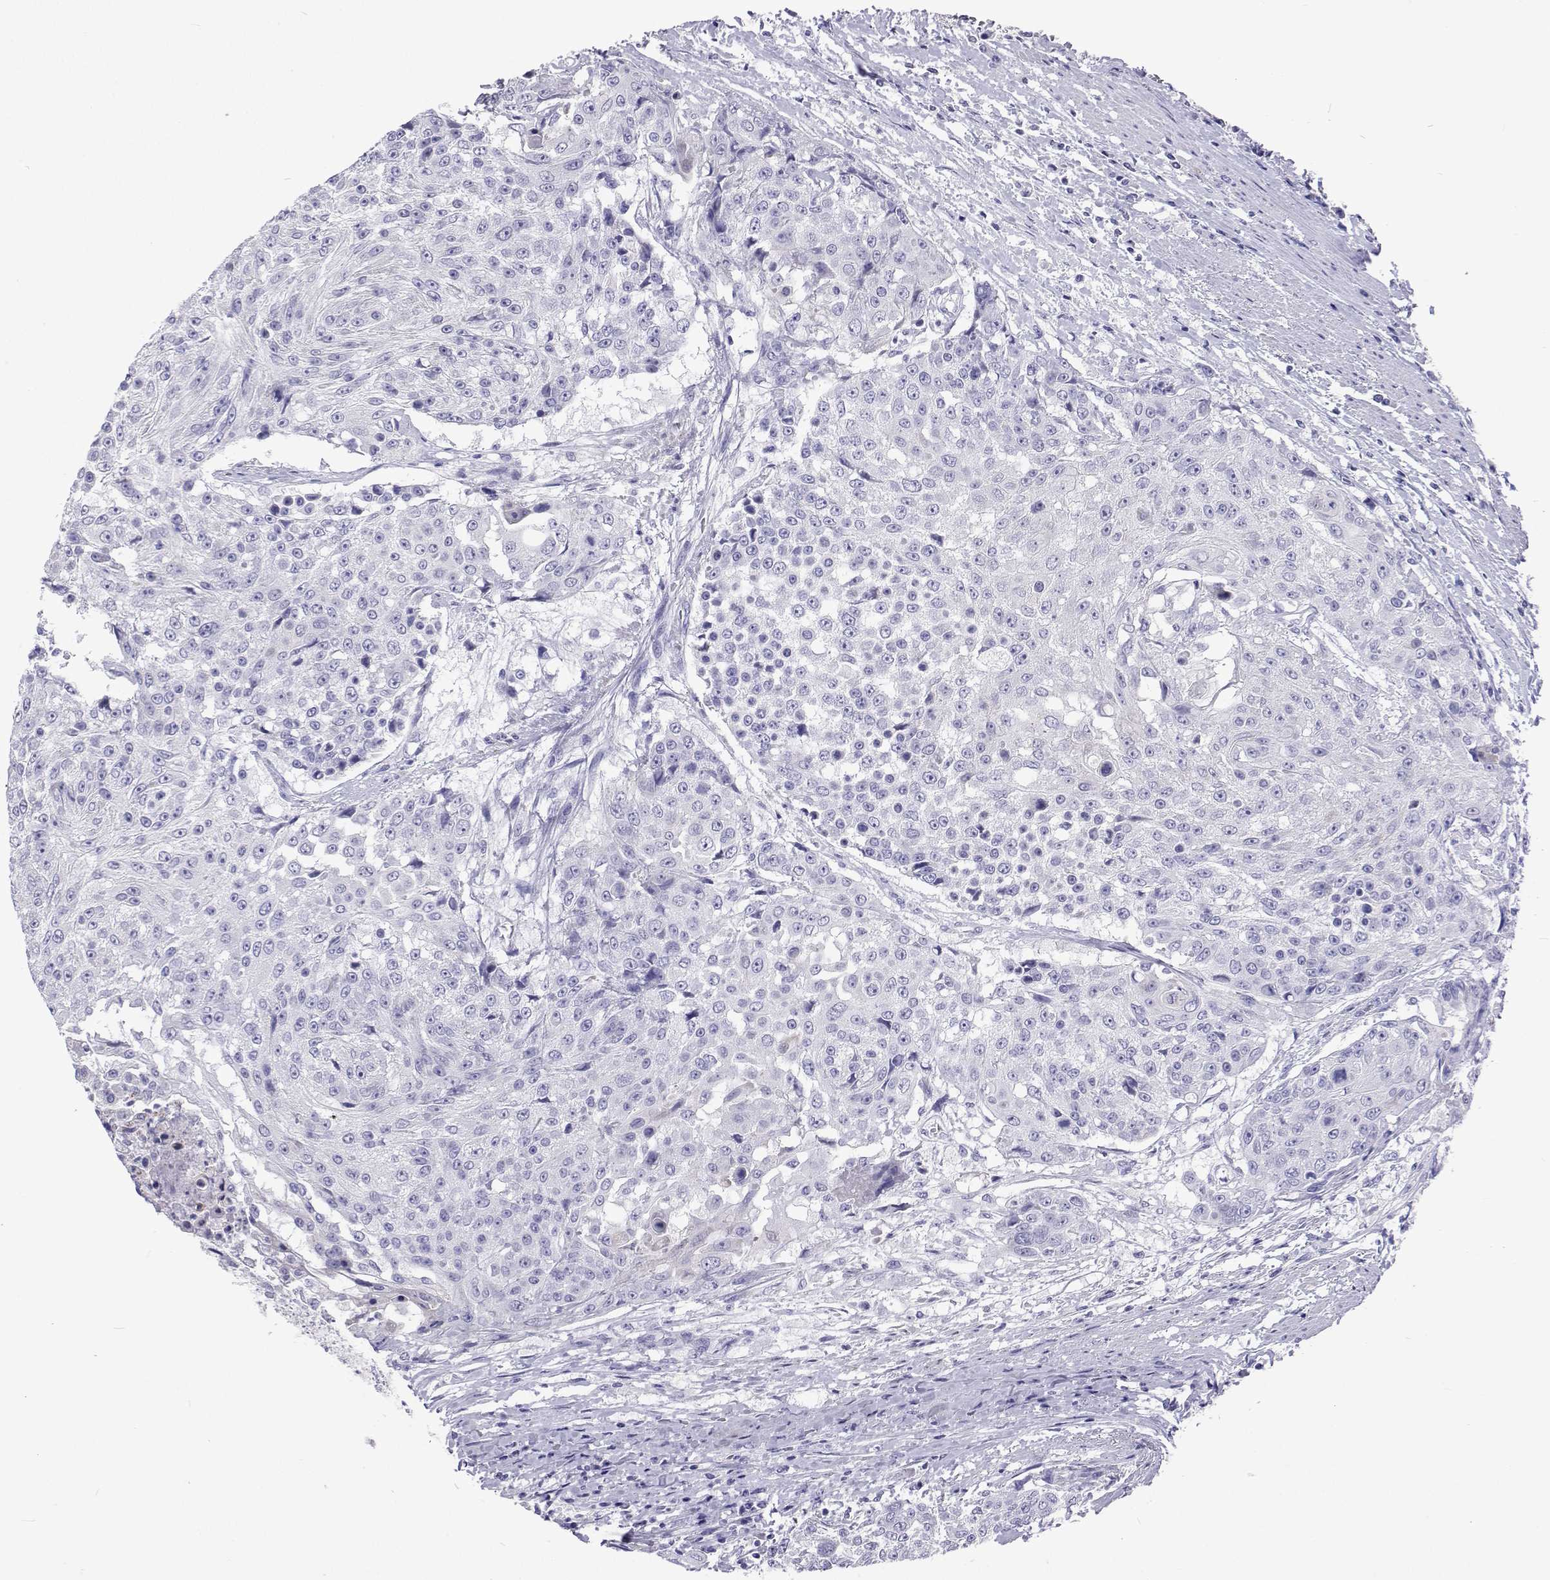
{"staining": {"intensity": "negative", "quantity": "none", "location": "none"}, "tissue": "urothelial cancer", "cell_type": "Tumor cells", "image_type": "cancer", "snomed": [{"axis": "morphology", "description": "Urothelial carcinoma, High grade"}, {"axis": "topography", "description": "Urinary bladder"}], "caption": "An IHC image of urothelial cancer is shown. There is no staining in tumor cells of urothelial cancer.", "gene": "UMODL1", "patient": {"sex": "female", "age": 63}}